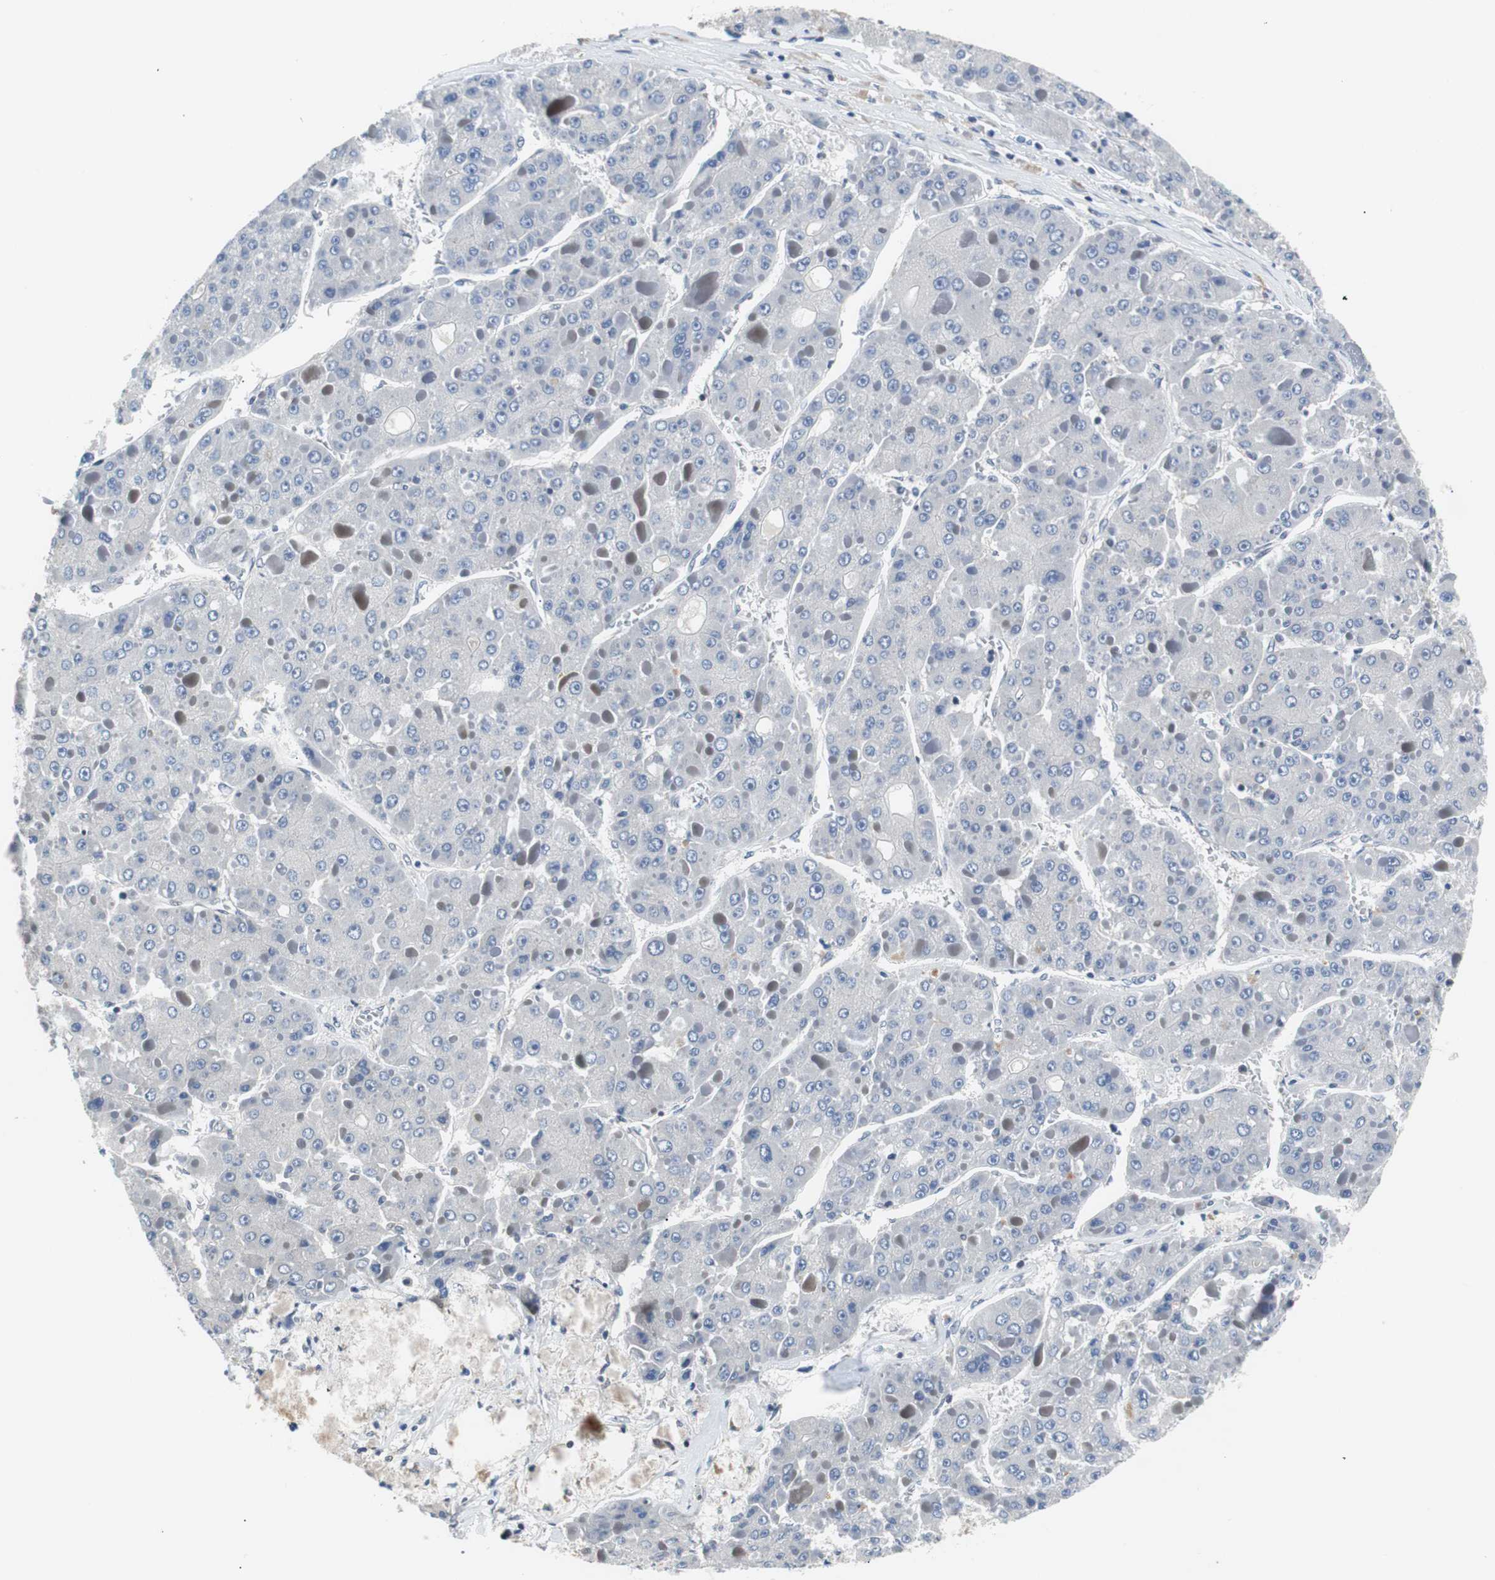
{"staining": {"intensity": "negative", "quantity": "none", "location": "none"}, "tissue": "liver cancer", "cell_type": "Tumor cells", "image_type": "cancer", "snomed": [{"axis": "morphology", "description": "Carcinoma, Hepatocellular, NOS"}, {"axis": "topography", "description": "Liver"}], "caption": "This is an IHC image of liver cancer (hepatocellular carcinoma). There is no expression in tumor cells.", "gene": "MAP2K4", "patient": {"sex": "female", "age": 73}}